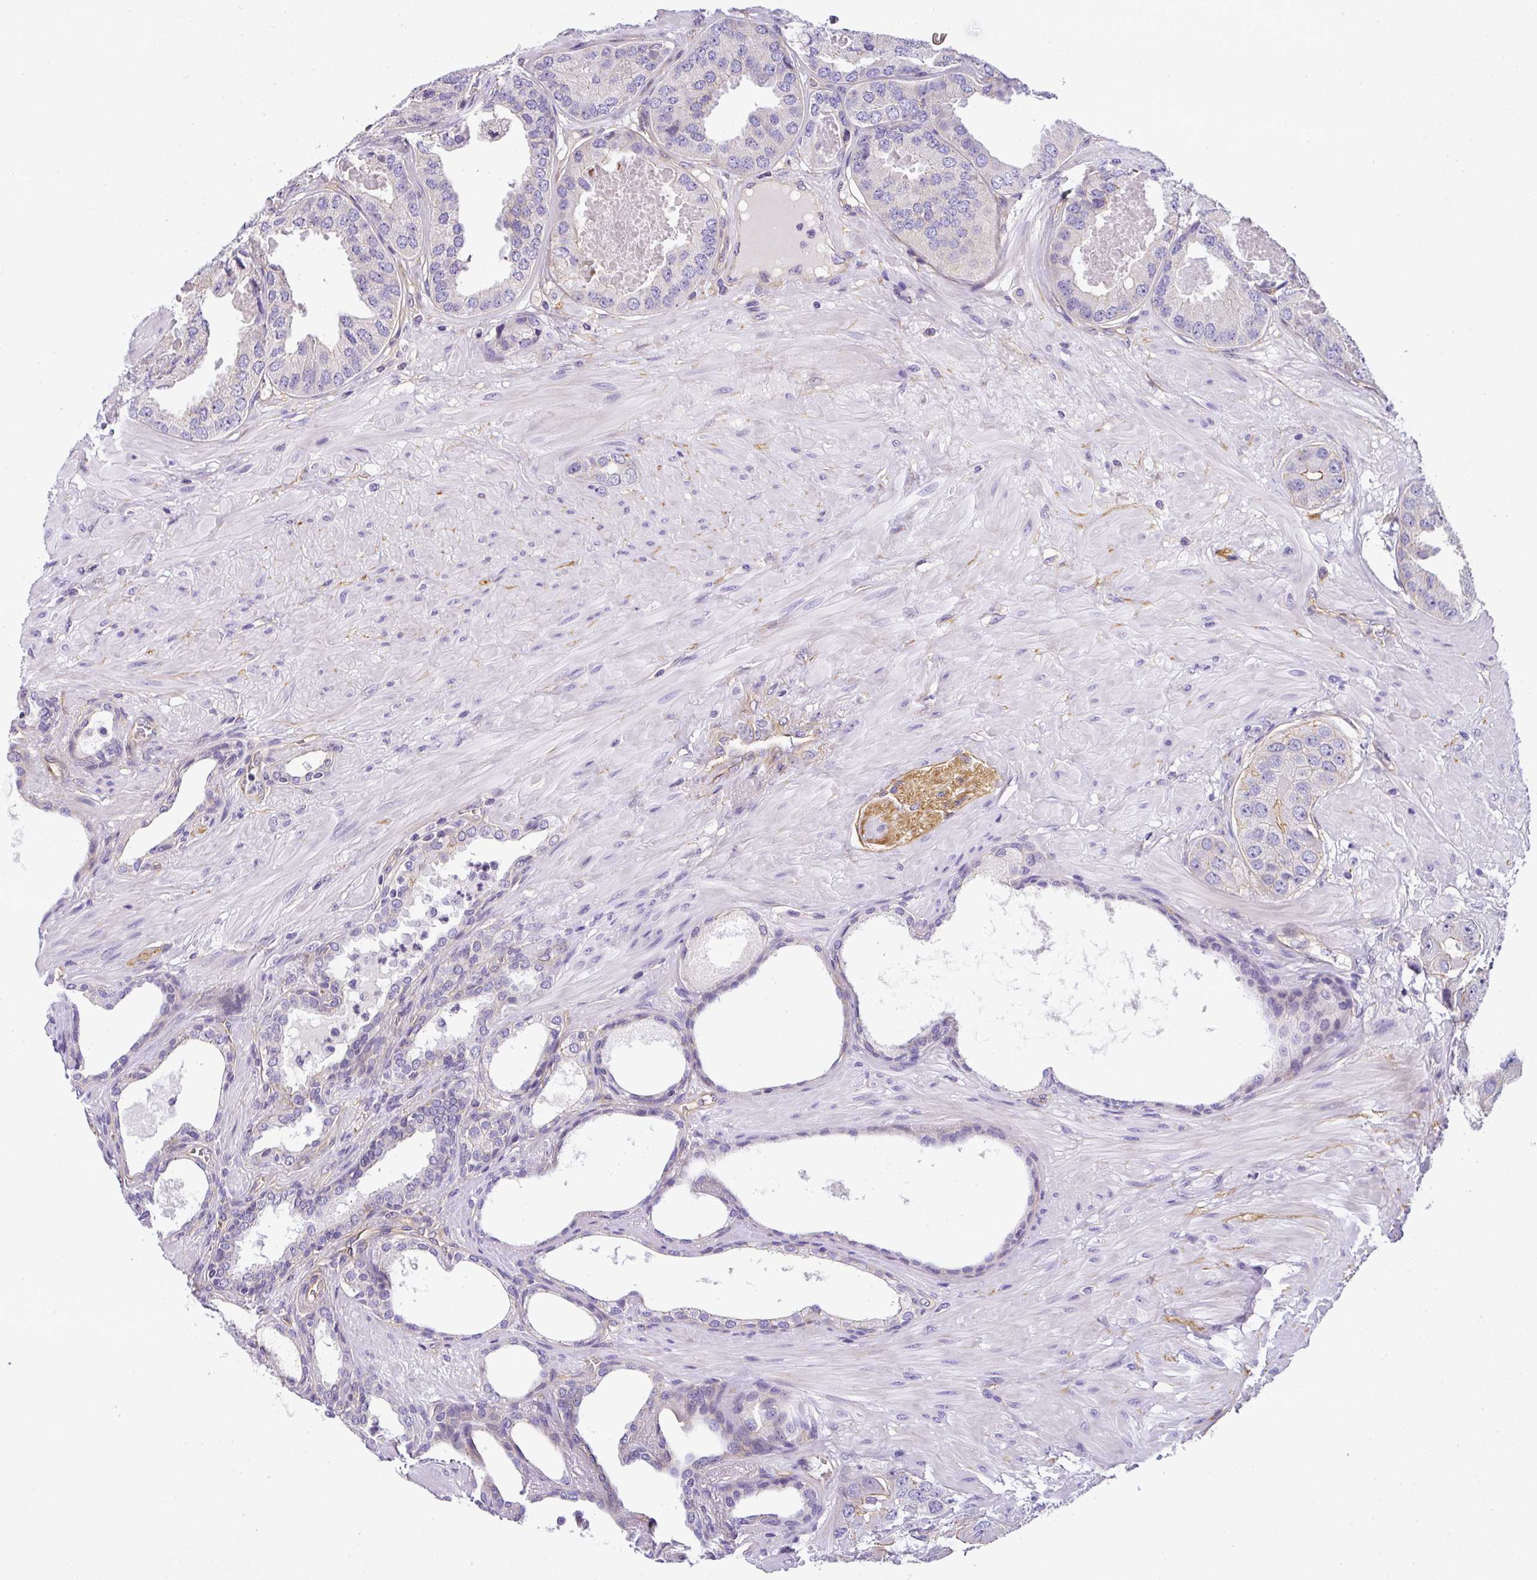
{"staining": {"intensity": "negative", "quantity": "none", "location": "none"}, "tissue": "prostate cancer", "cell_type": "Tumor cells", "image_type": "cancer", "snomed": [{"axis": "morphology", "description": "Adenocarcinoma, High grade"}, {"axis": "topography", "description": "Prostate"}], "caption": "The micrograph demonstrates no staining of tumor cells in prostate cancer.", "gene": "OR11H4", "patient": {"sex": "male", "age": 63}}